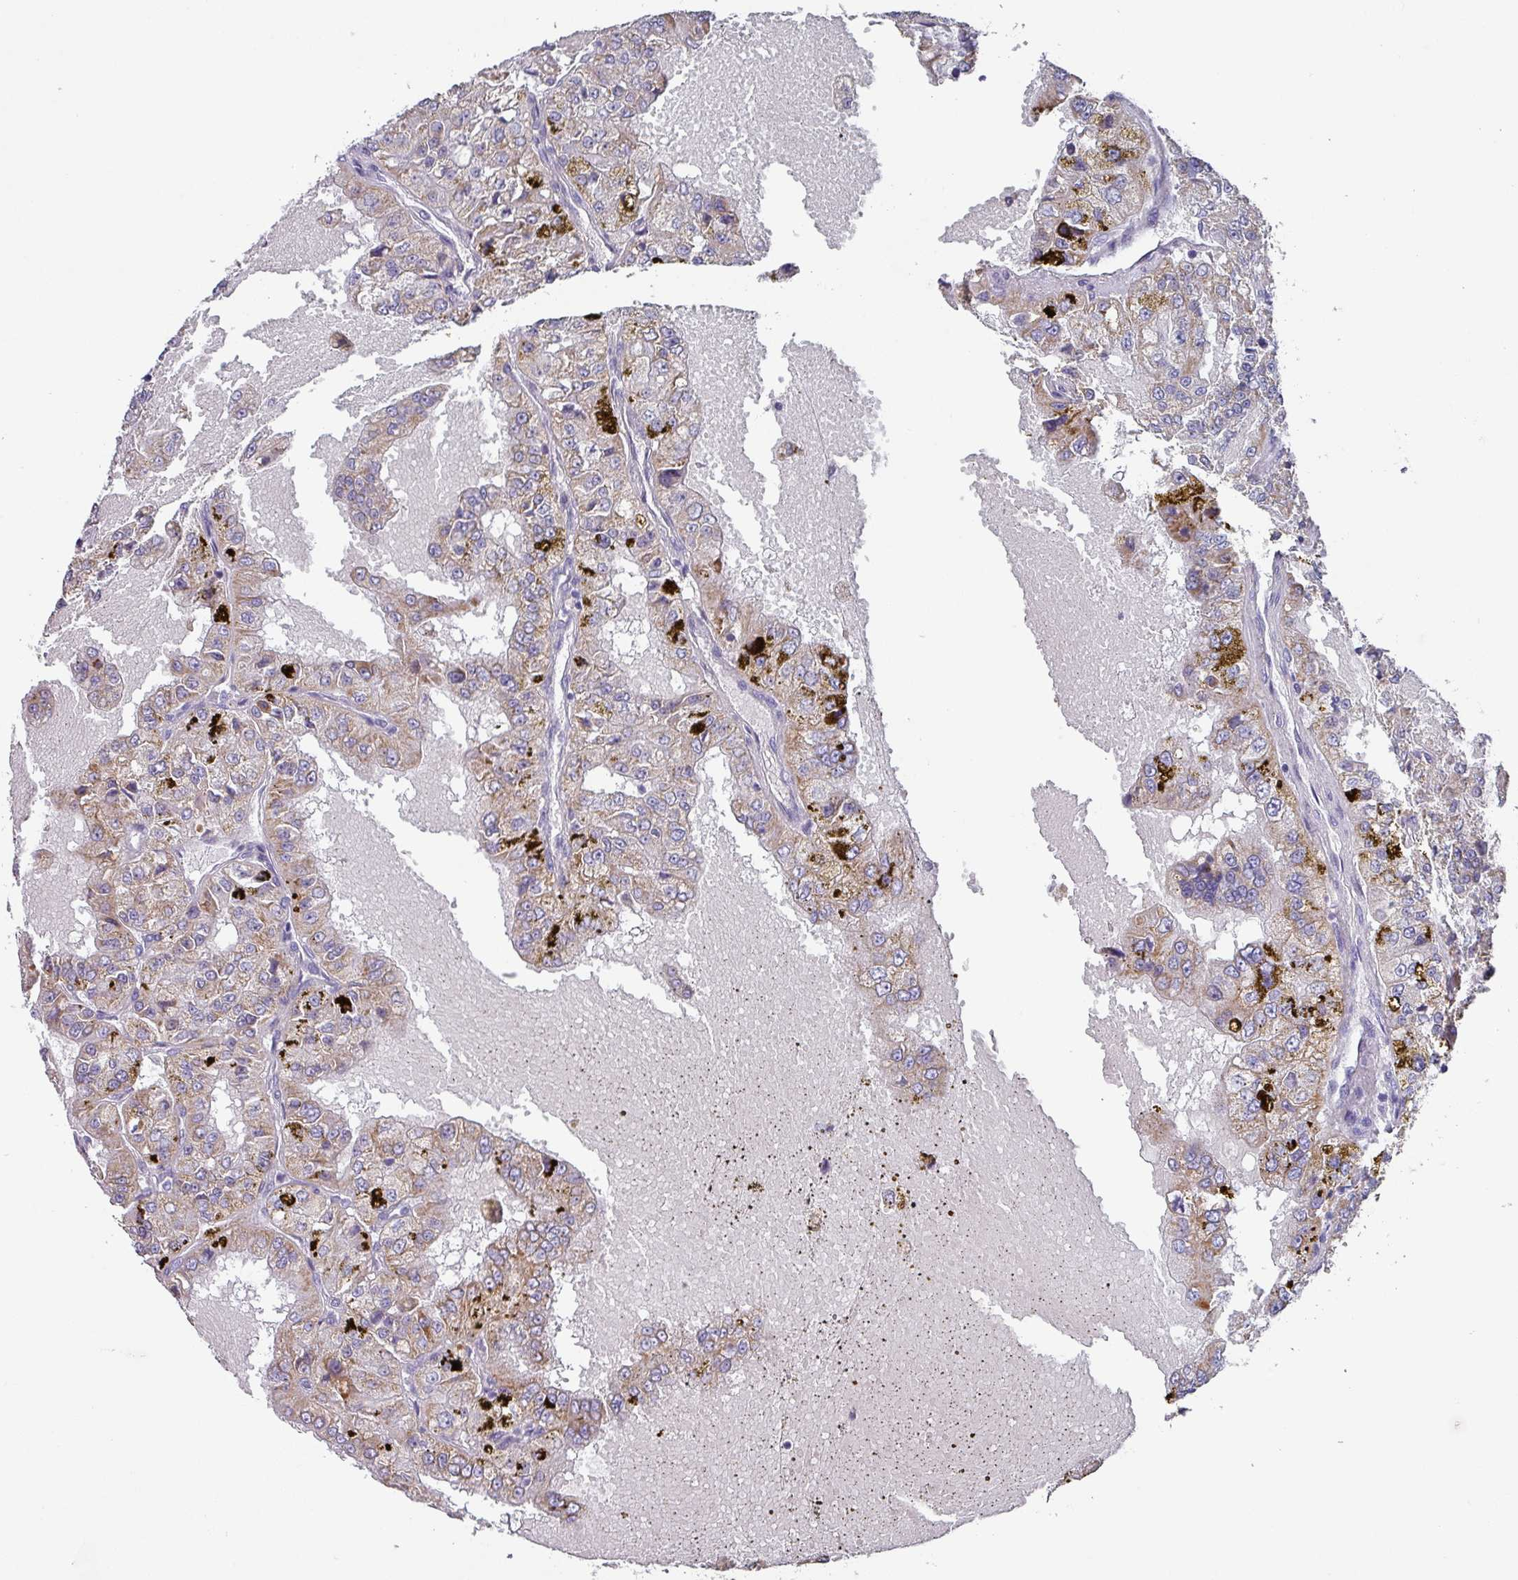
{"staining": {"intensity": "weak", "quantity": "25%-75%", "location": "cytoplasmic/membranous"}, "tissue": "renal cancer", "cell_type": "Tumor cells", "image_type": "cancer", "snomed": [{"axis": "morphology", "description": "Adenocarcinoma, NOS"}, {"axis": "topography", "description": "Kidney"}], "caption": "Weak cytoplasmic/membranous staining for a protein is present in approximately 25%-75% of tumor cells of renal cancer using IHC.", "gene": "DEFB115", "patient": {"sex": "female", "age": 63}}